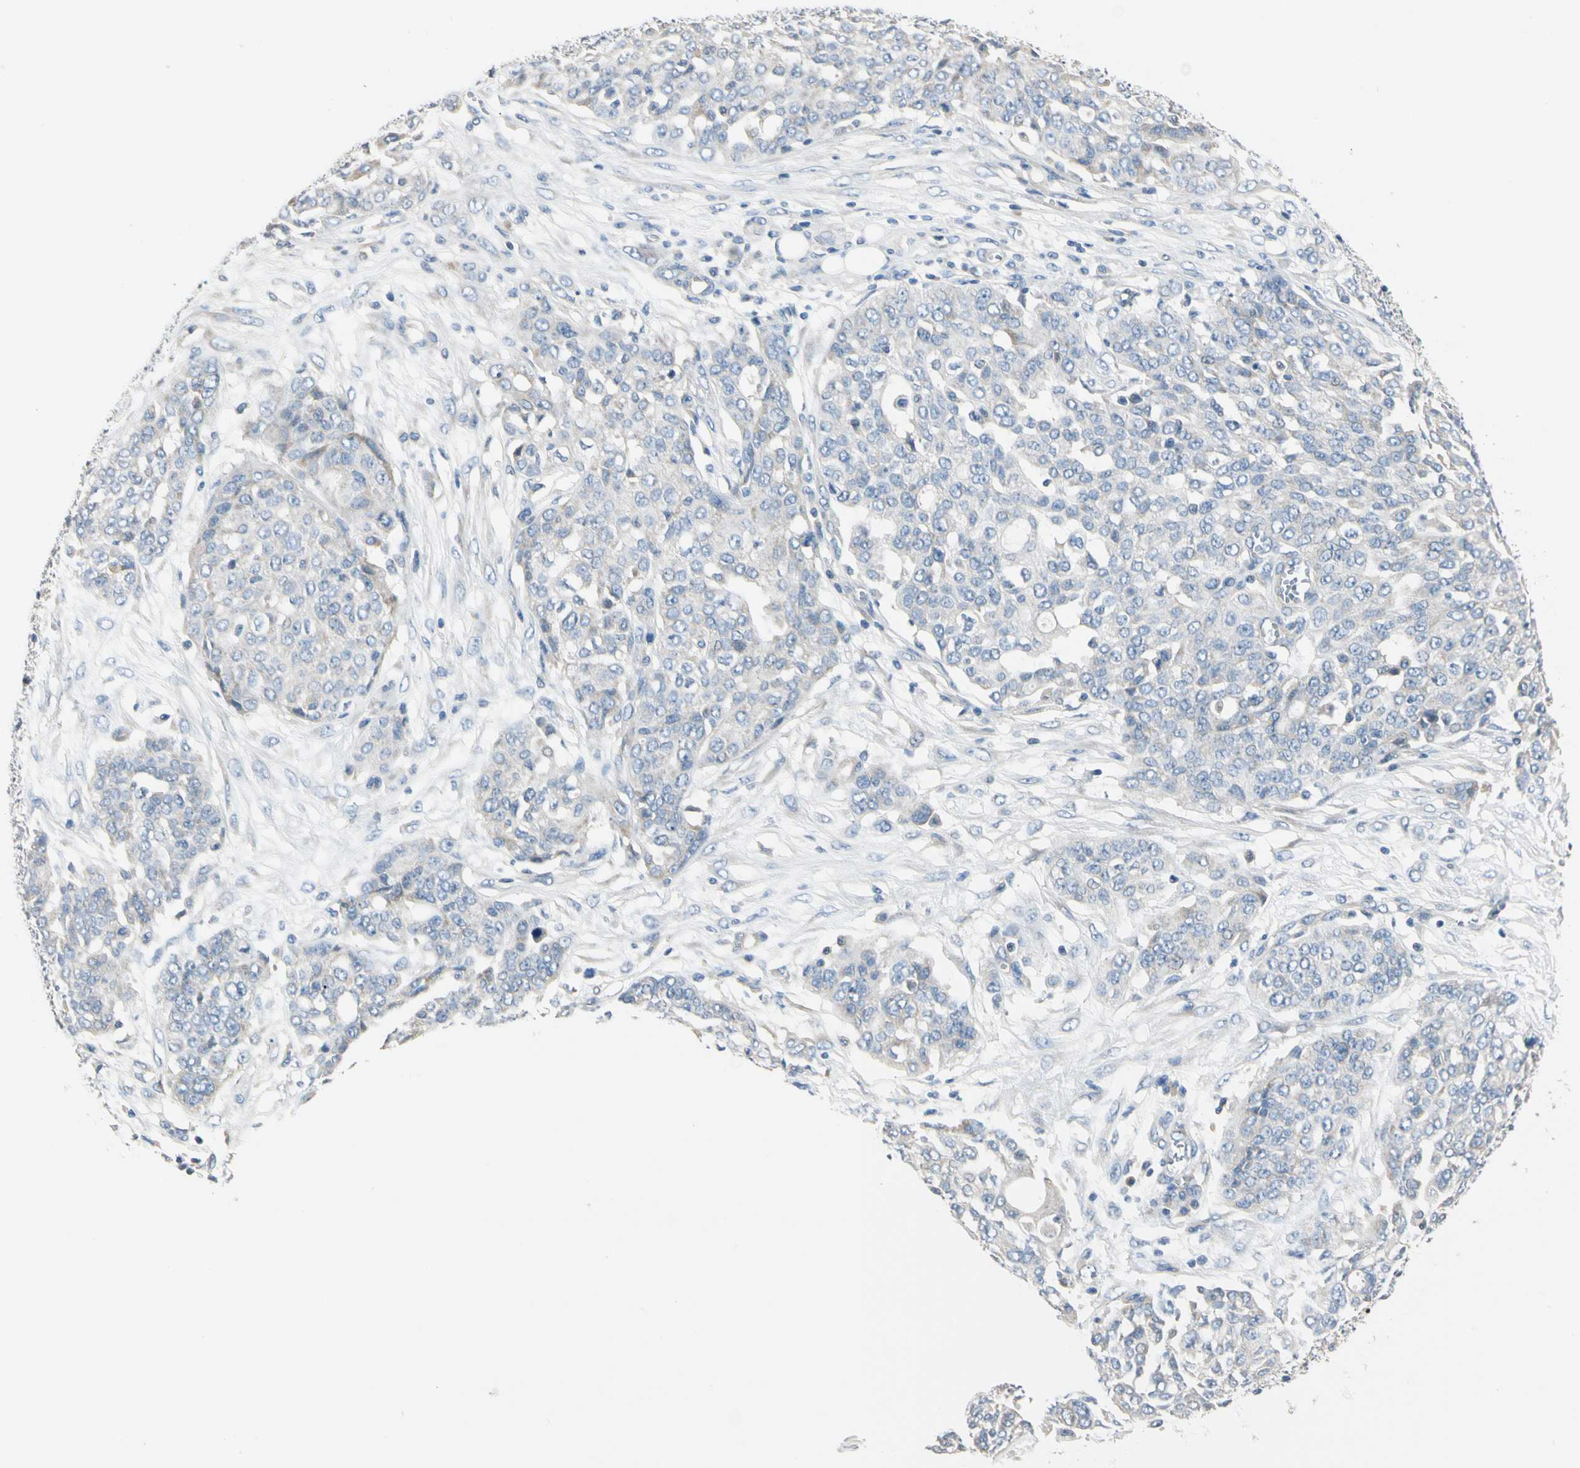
{"staining": {"intensity": "weak", "quantity": "<25%", "location": "cytoplasmic/membranous"}, "tissue": "ovarian cancer", "cell_type": "Tumor cells", "image_type": "cancer", "snomed": [{"axis": "morphology", "description": "Cystadenocarcinoma, serous, NOS"}, {"axis": "topography", "description": "Soft tissue"}, {"axis": "topography", "description": "Ovary"}], "caption": "This is an immunohistochemistry (IHC) image of ovarian cancer. There is no staining in tumor cells.", "gene": "GPR153", "patient": {"sex": "female", "age": 57}}